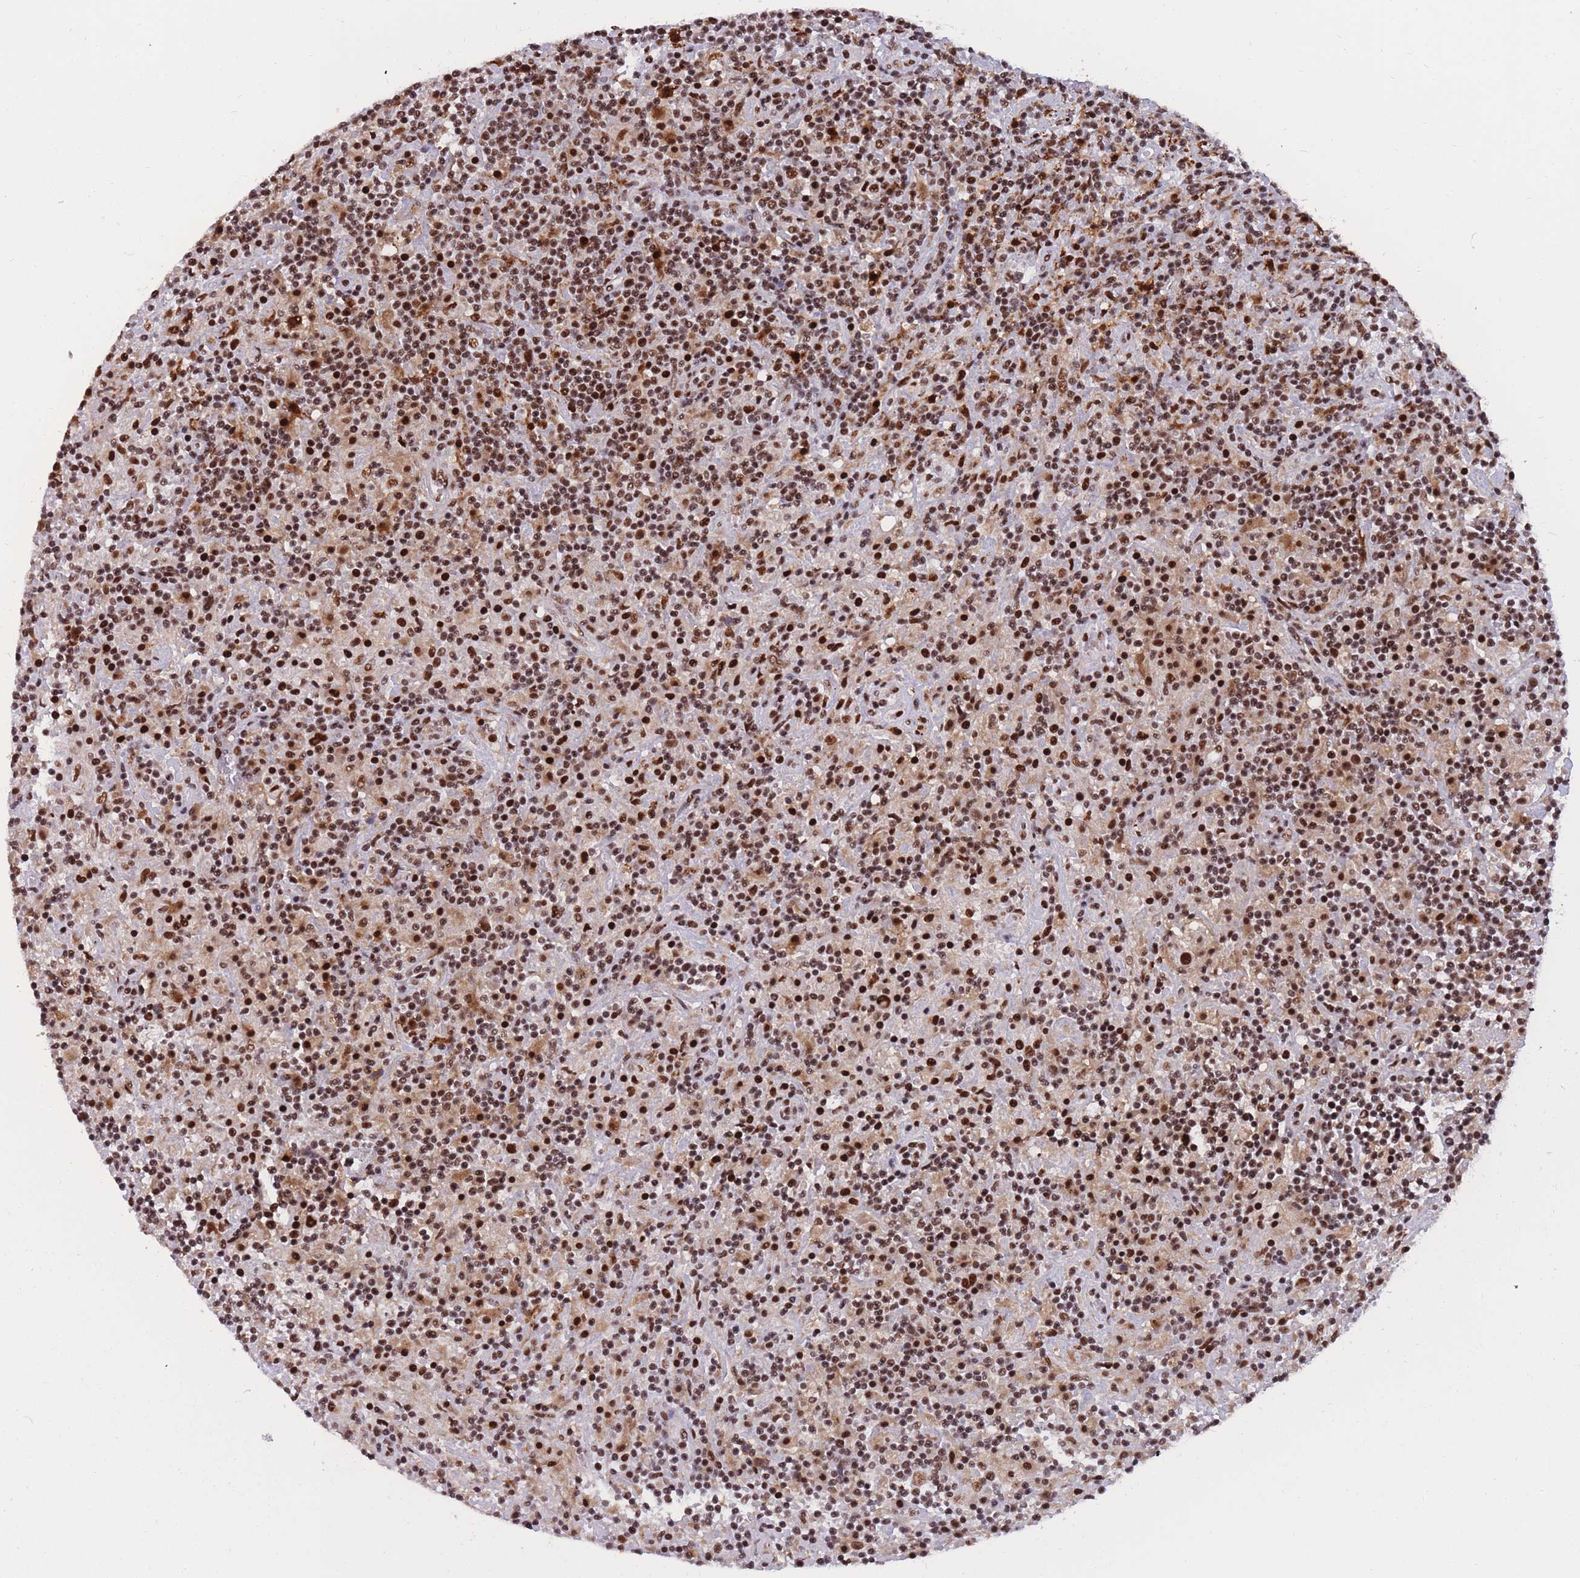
{"staining": {"intensity": "strong", "quantity": ">75%", "location": "nuclear"}, "tissue": "lymphoma", "cell_type": "Tumor cells", "image_type": "cancer", "snomed": [{"axis": "morphology", "description": "Hodgkin's disease, NOS"}, {"axis": "topography", "description": "Lymph node"}], "caption": "Lymphoma tissue demonstrates strong nuclear positivity in approximately >75% of tumor cells, visualized by immunohistochemistry.", "gene": "PRPF19", "patient": {"sex": "male", "age": 70}}